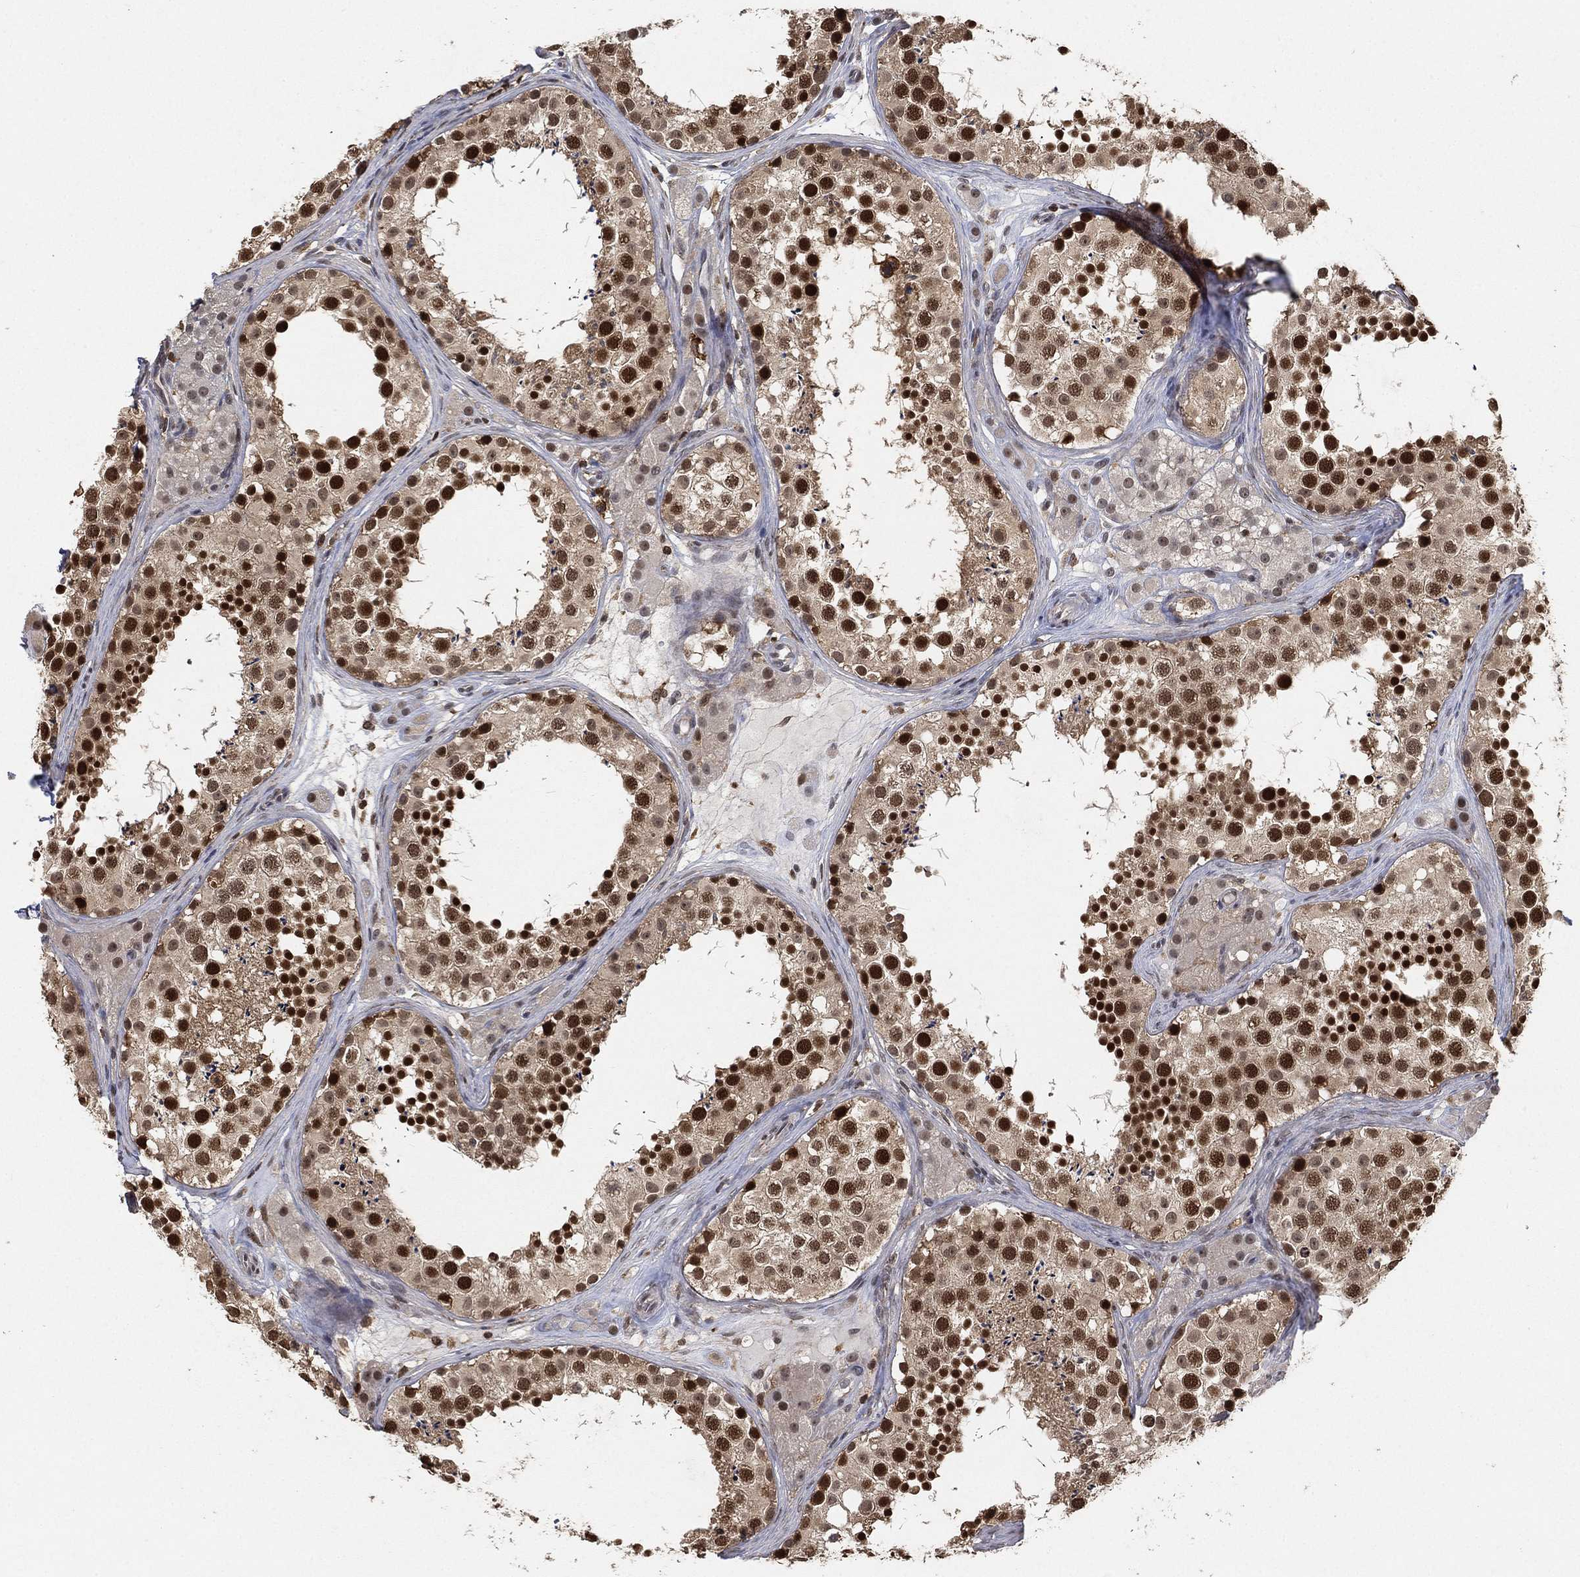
{"staining": {"intensity": "strong", "quantity": ">75%", "location": "nuclear"}, "tissue": "testis", "cell_type": "Cells in seminiferous ducts", "image_type": "normal", "snomed": [{"axis": "morphology", "description": "Normal tissue, NOS"}, {"axis": "topography", "description": "Testis"}], "caption": "Cells in seminiferous ducts reveal strong nuclear expression in approximately >75% of cells in unremarkable testis. Nuclei are stained in blue.", "gene": "WDR26", "patient": {"sex": "male", "age": 41}}